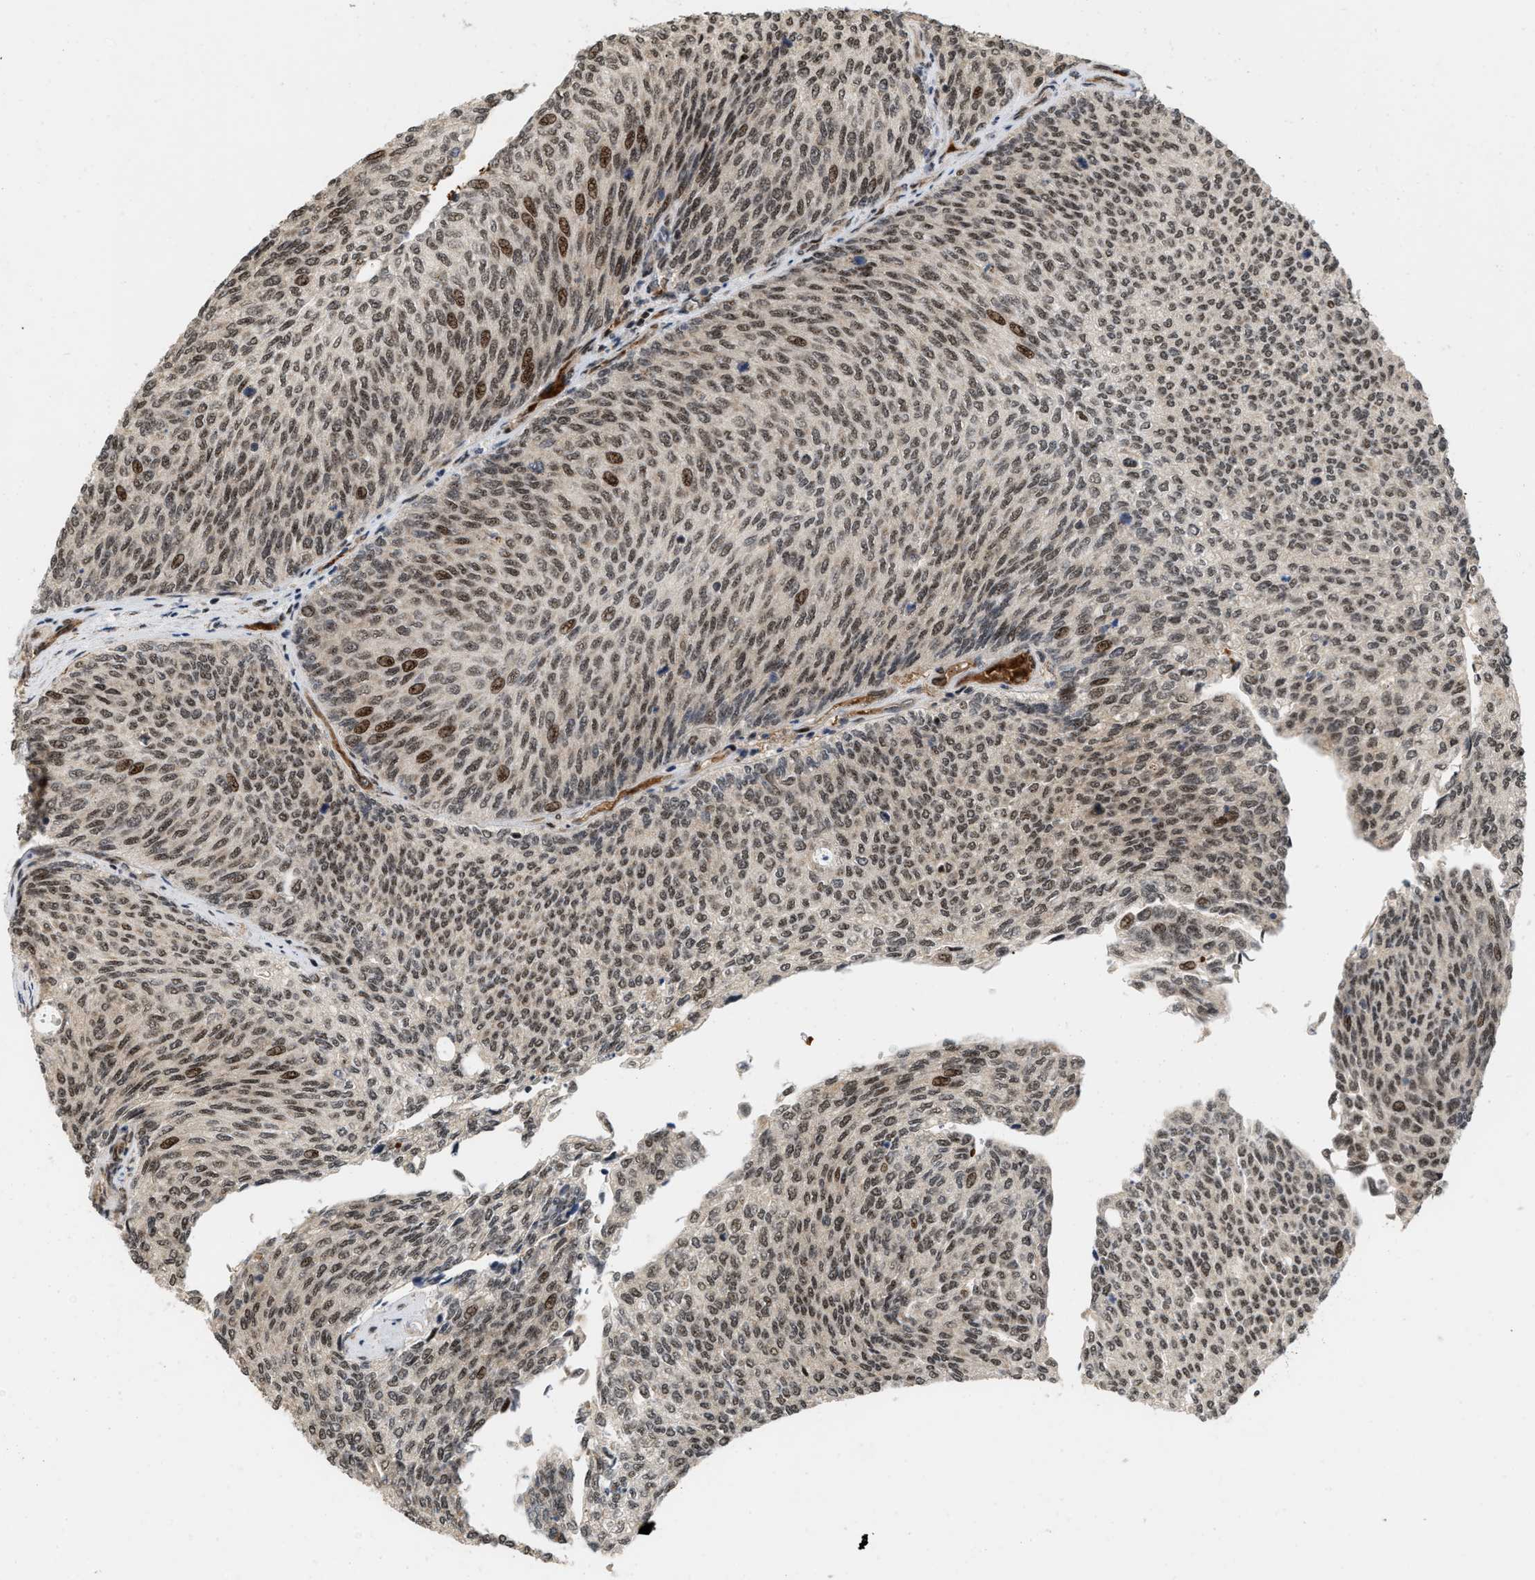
{"staining": {"intensity": "moderate", "quantity": ">75%", "location": "nuclear"}, "tissue": "urothelial cancer", "cell_type": "Tumor cells", "image_type": "cancer", "snomed": [{"axis": "morphology", "description": "Urothelial carcinoma, Low grade"}, {"axis": "topography", "description": "Urinary bladder"}], "caption": "A medium amount of moderate nuclear positivity is identified in approximately >75% of tumor cells in urothelial cancer tissue.", "gene": "ANKRD11", "patient": {"sex": "female", "age": 79}}